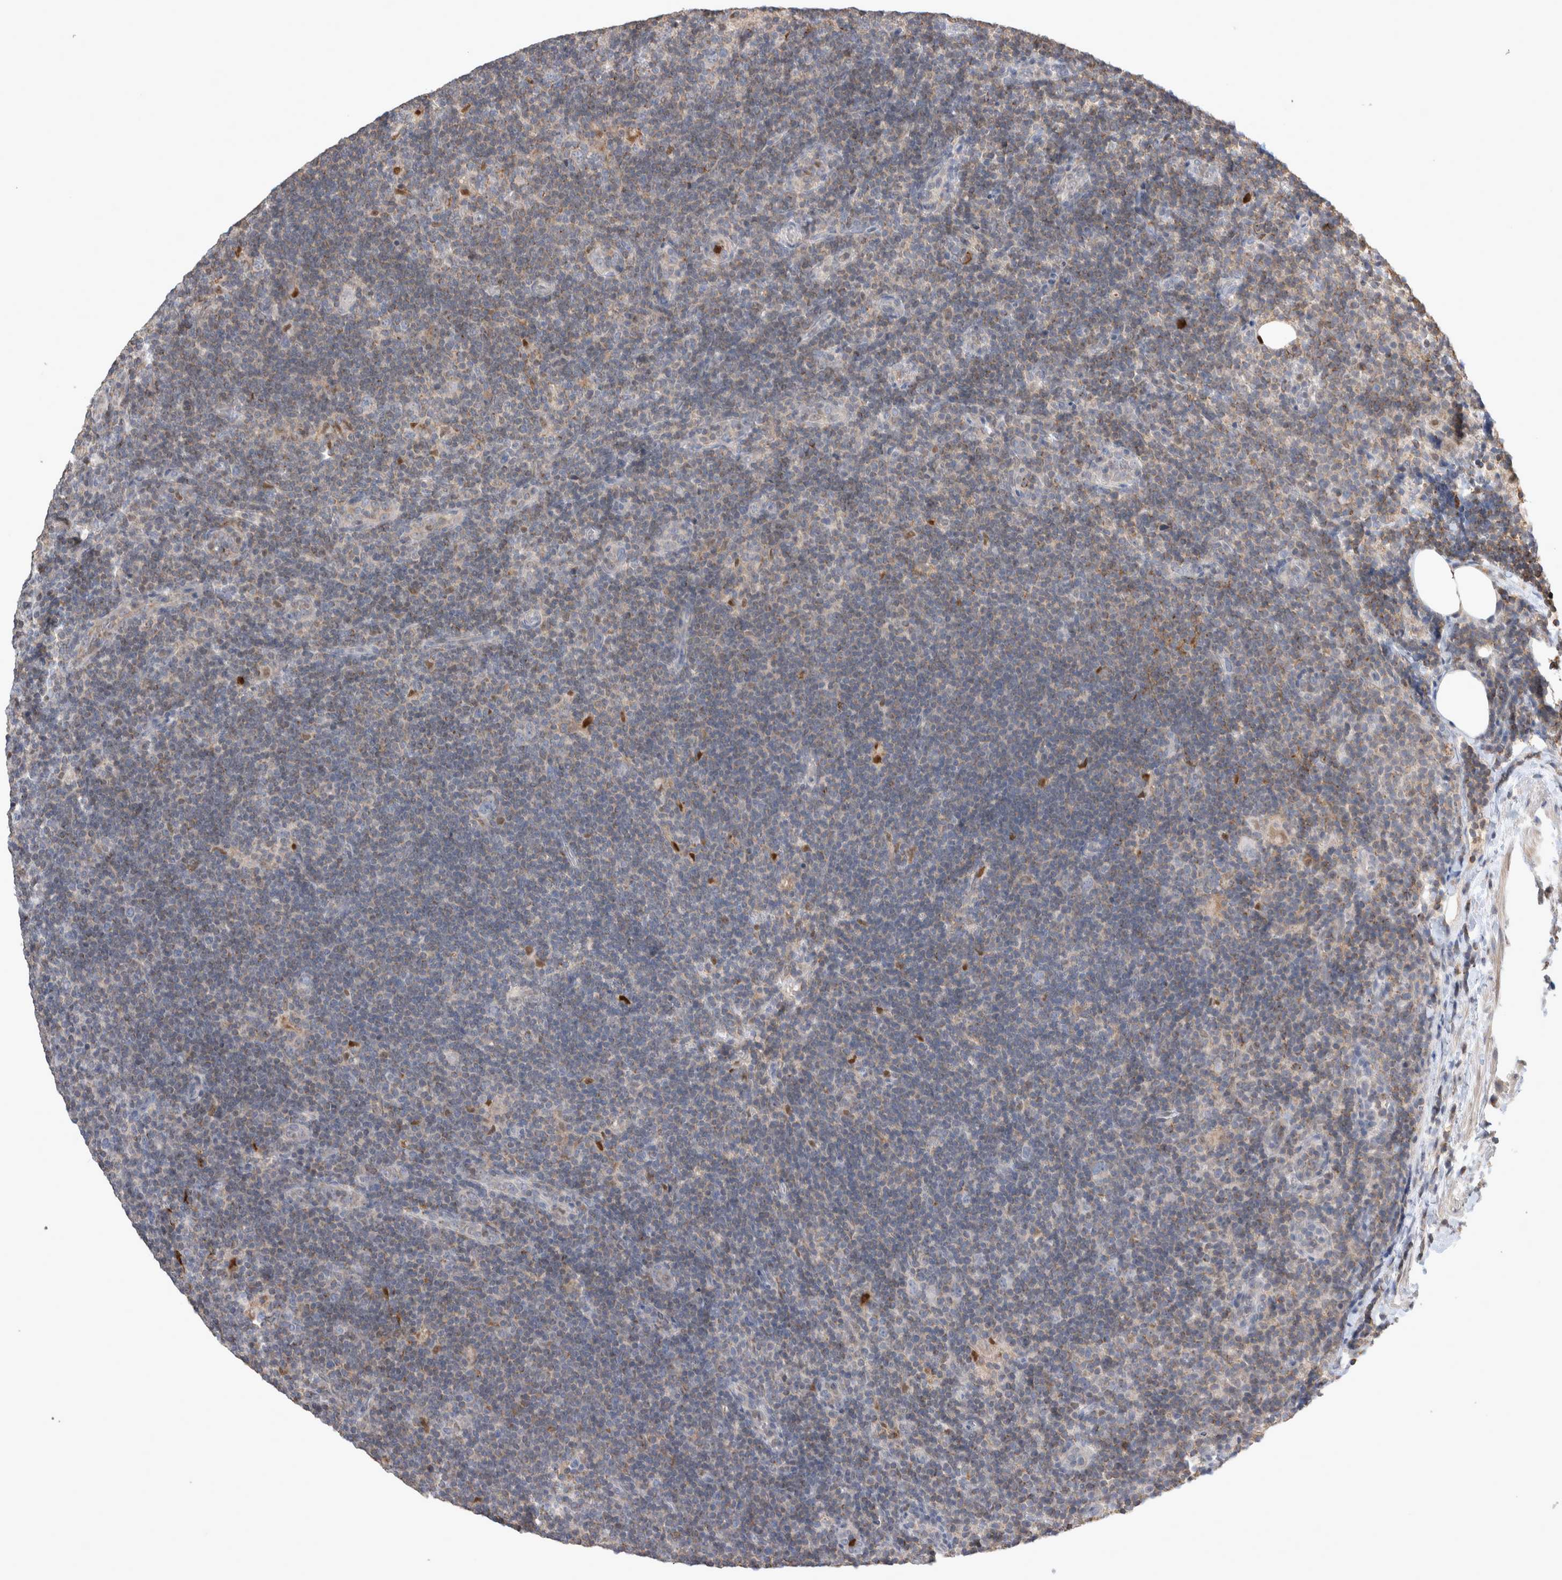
{"staining": {"intensity": "negative", "quantity": "none", "location": "none"}, "tissue": "lymphoma", "cell_type": "Tumor cells", "image_type": "cancer", "snomed": [{"axis": "morphology", "description": "Hodgkin's disease, NOS"}, {"axis": "topography", "description": "Lymph node"}], "caption": "Tumor cells show no significant protein positivity in Hodgkin's disease.", "gene": "AGMAT", "patient": {"sex": "female", "age": 57}}